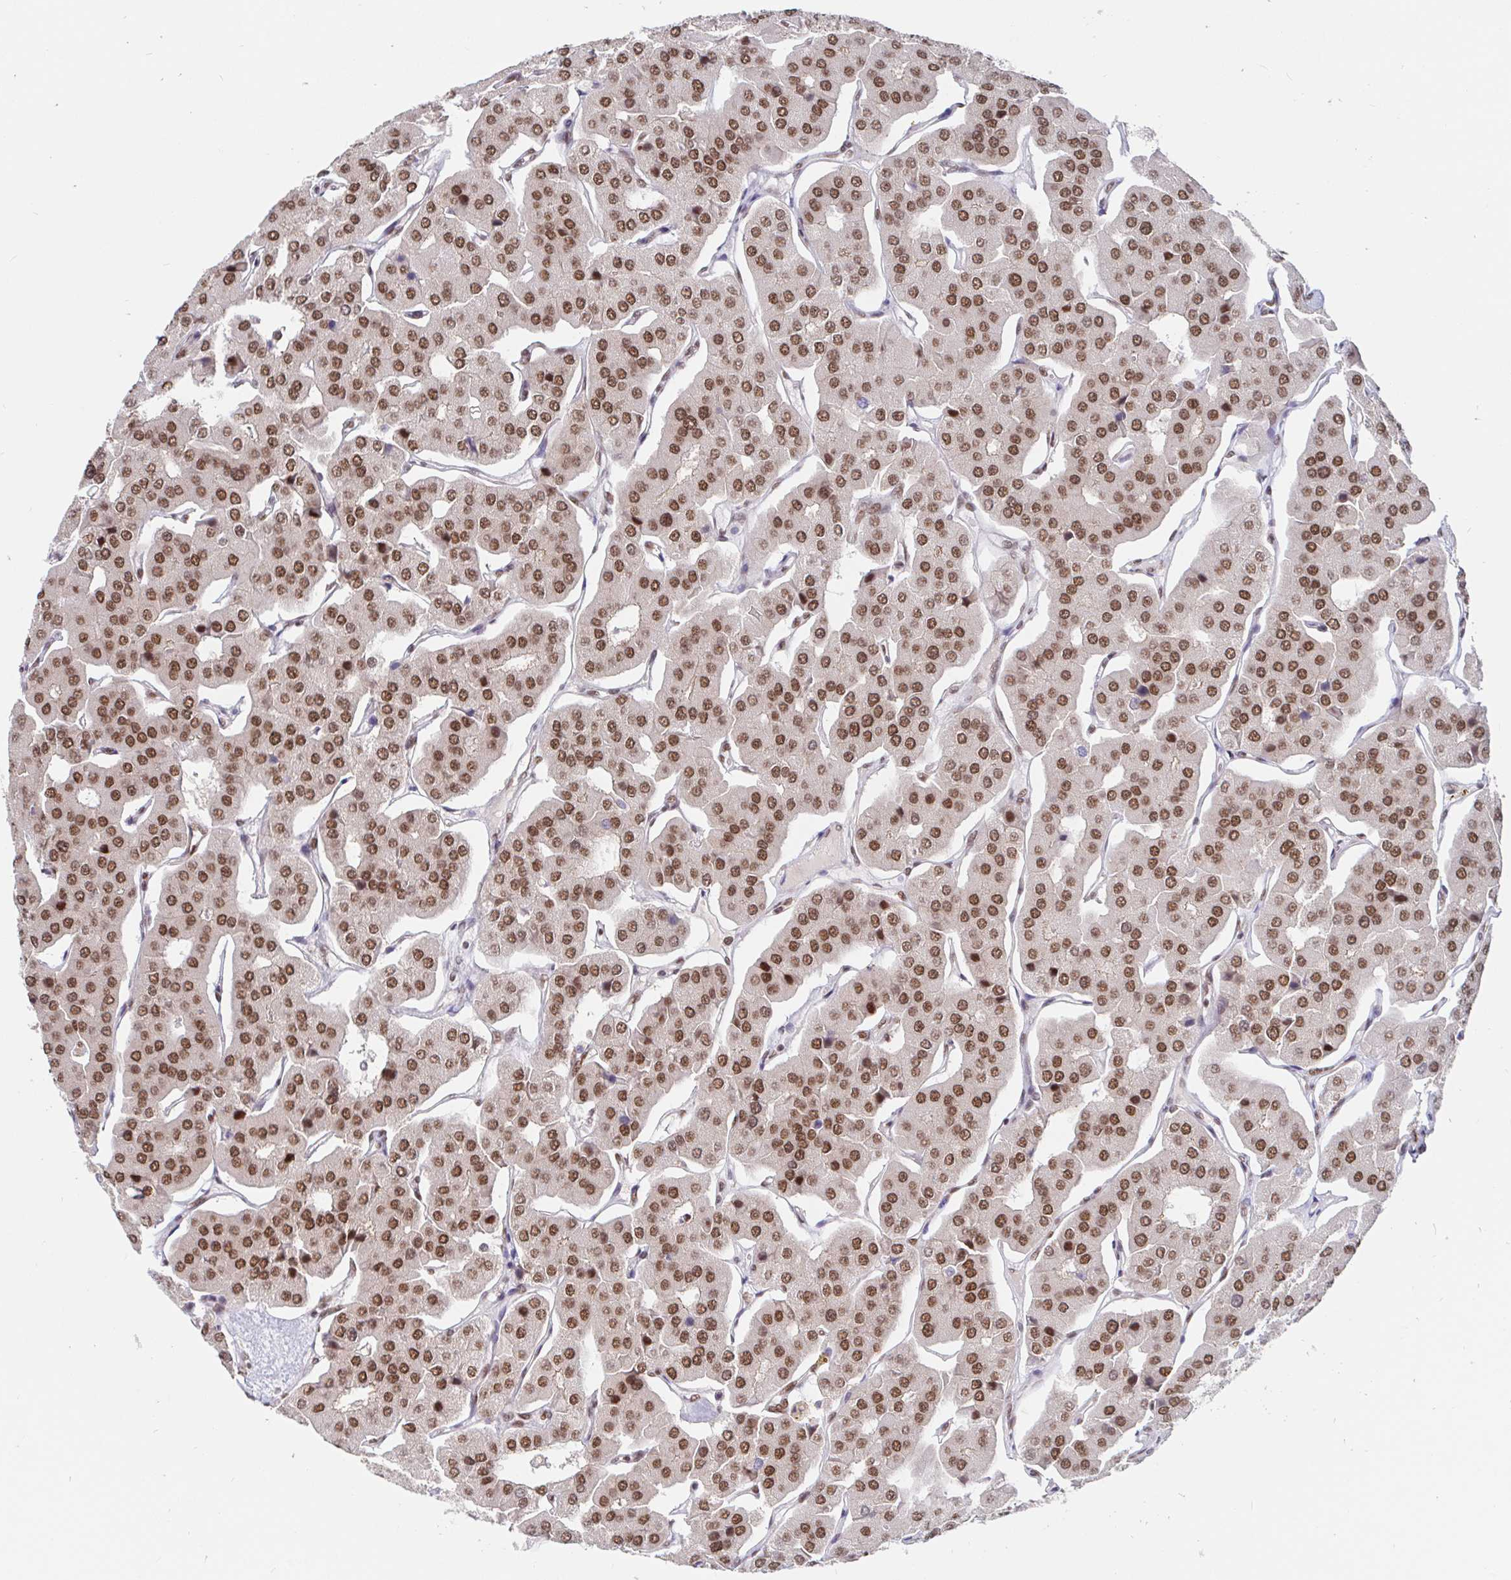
{"staining": {"intensity": "moderate", "quantity": ">75%", "location": "nuclear"}, "tissue": "parathyroid gland", "cell_type": "Glandular cells", "image_type": "normal", "snomed": [{"axis": "morphology", "description": "Normal tissue, NOS"}, {"axis": "morphology", "description": "Adenoma, NOS"}, {"axis": "topography", "description": "Parathyroid gland"}], "caption": "Brown immunohistochemical staining in benign human parathyroid gland shows moderate nuclear positivity in approximately >75% of glandular cells.", "gene": "RBMXL1", "patient": {"sex": "female", "age": 86}}